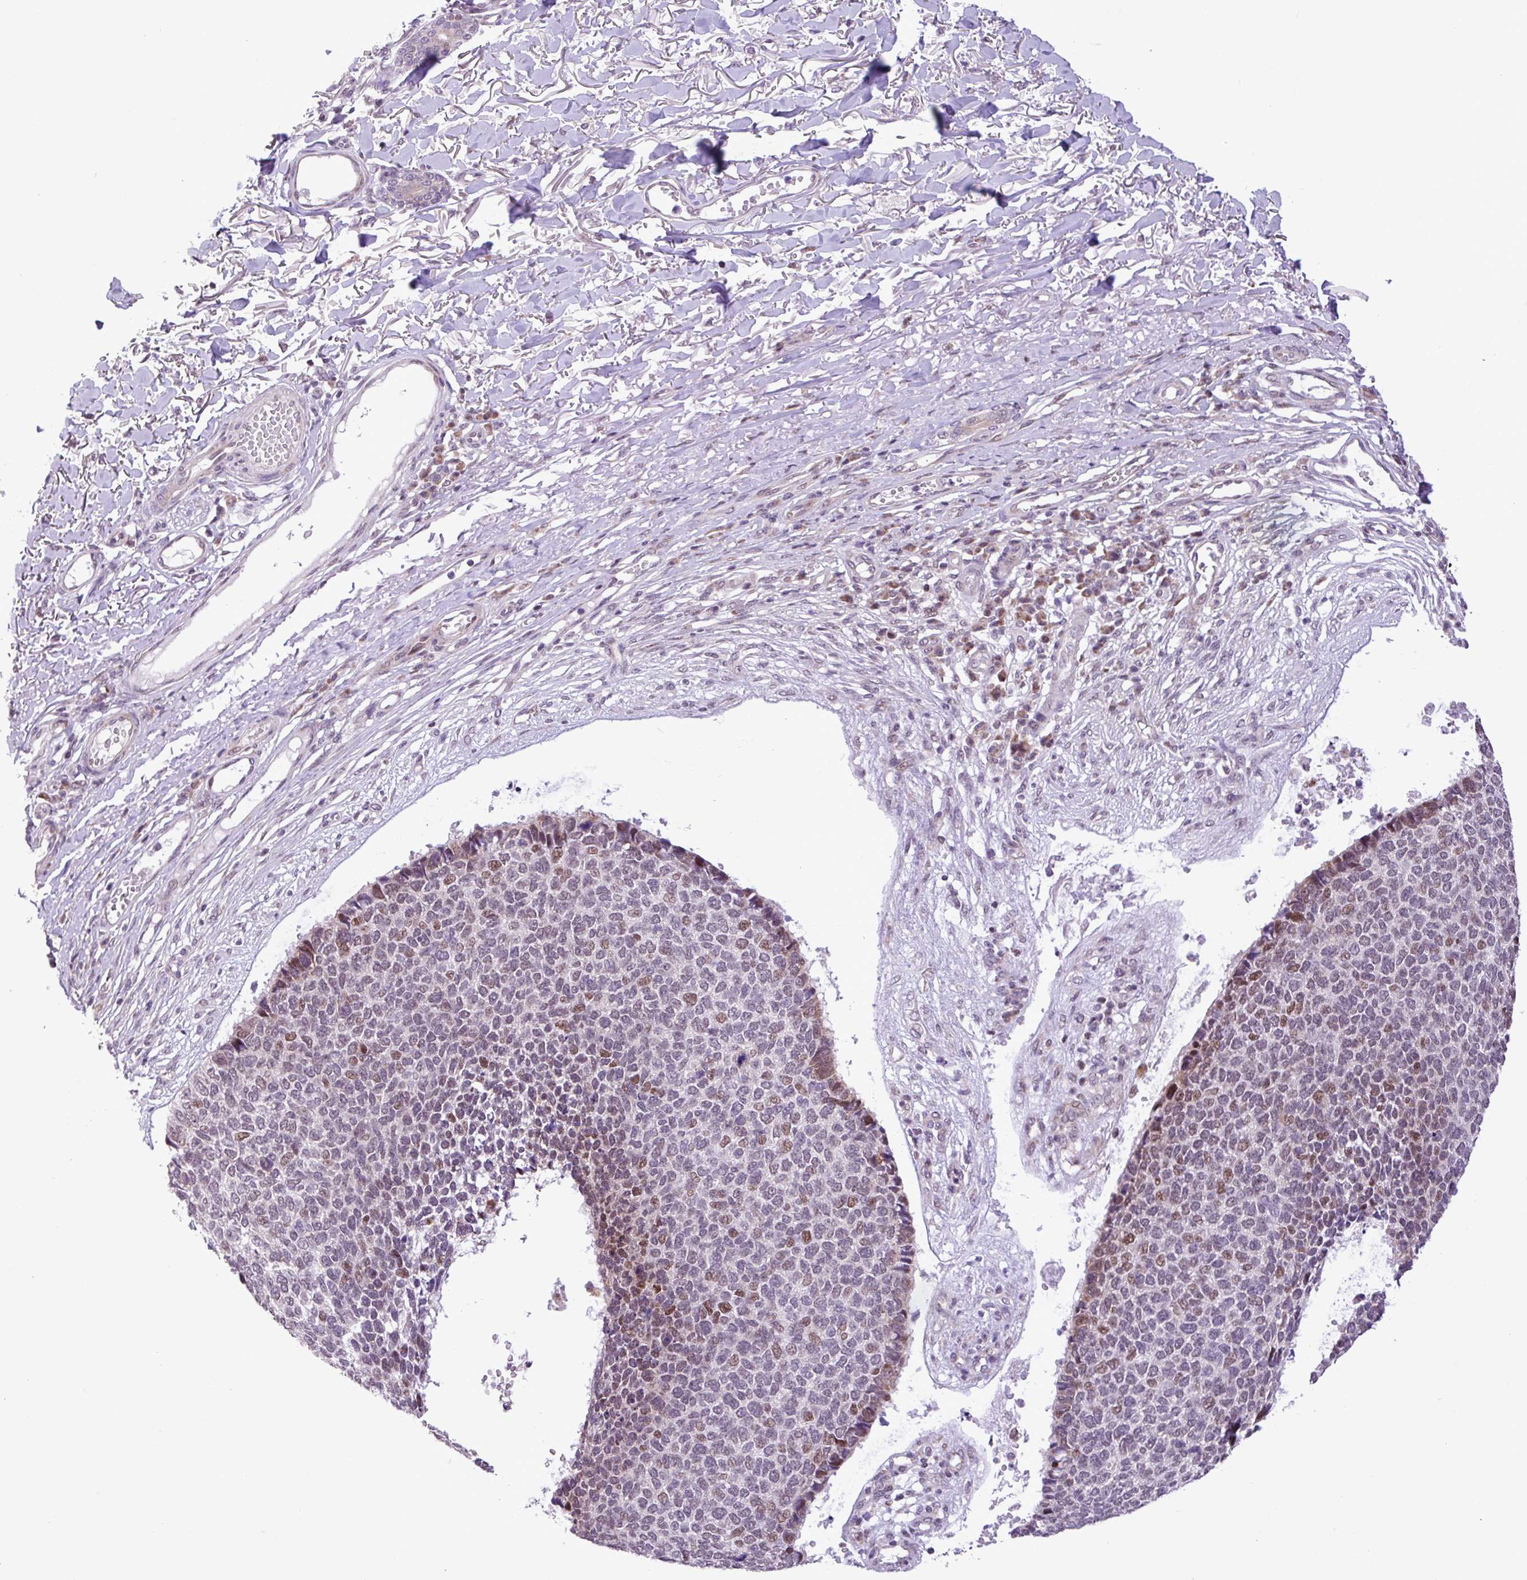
{"staining": {"intensity": "moderate", "quantity": "25%-75%", "location": "nuclear"}, "tissue": "skin cancer", "cell_type": "Tumor cells", "image_type": "cancer", "snomed": [{"axis": "morphology", "description": "Basal cell carcinoma"}, {"axis": "topography", "description": "Skin"}], "caption": "Brown immunohistochemical staining in skin cancer shows moderate nuclear expression in about 25%-75% of tumor cells. (DAB IHC, brown staining for protein, blue staining for nuclei).", "gene": "ZNF354A", "patient": {"sex": "female", "age": 84}}